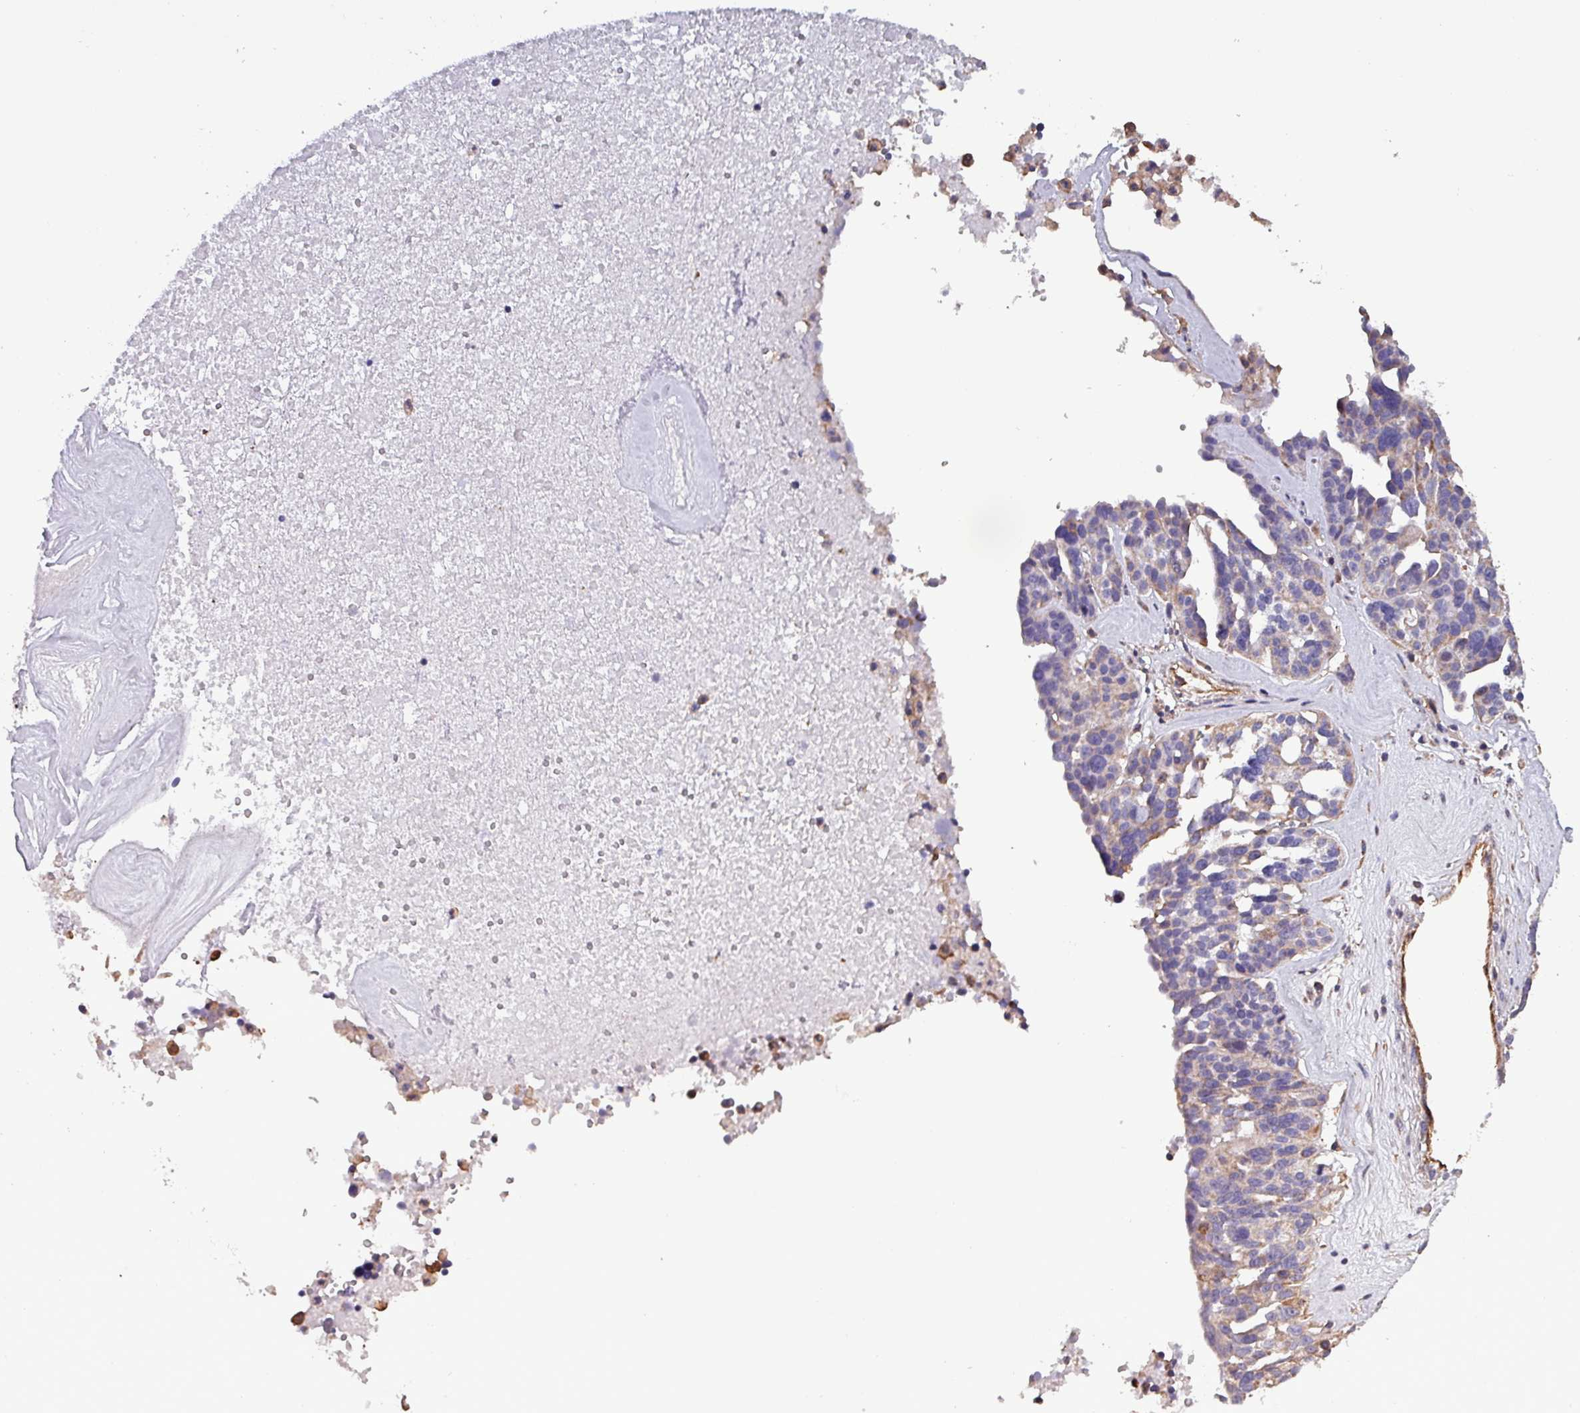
{"staining": {"intensity": "weak", "quantity": "<25%", "location": "cytoplasmic/membranous"}, "tissue": "ovarian cancer", "cell_type": "Tumor cells", "image_type": "cancer", "snomed": [{"axis": "morphology", "description": "Cystadenocarcinoma, serous, NOS"}, {"axis": "topography", "description": "Ovary"}], "caption": "The photomicrograph demonstrates no significant positivity in tumor cells of serous cystadenocarcinoma (ovarian). (DAB (3,3'-diaminobenzidine) IHC with hematoxylin counter stain).", "gene": "SCIN", "patient": {"sex": "female", "age": 59}}